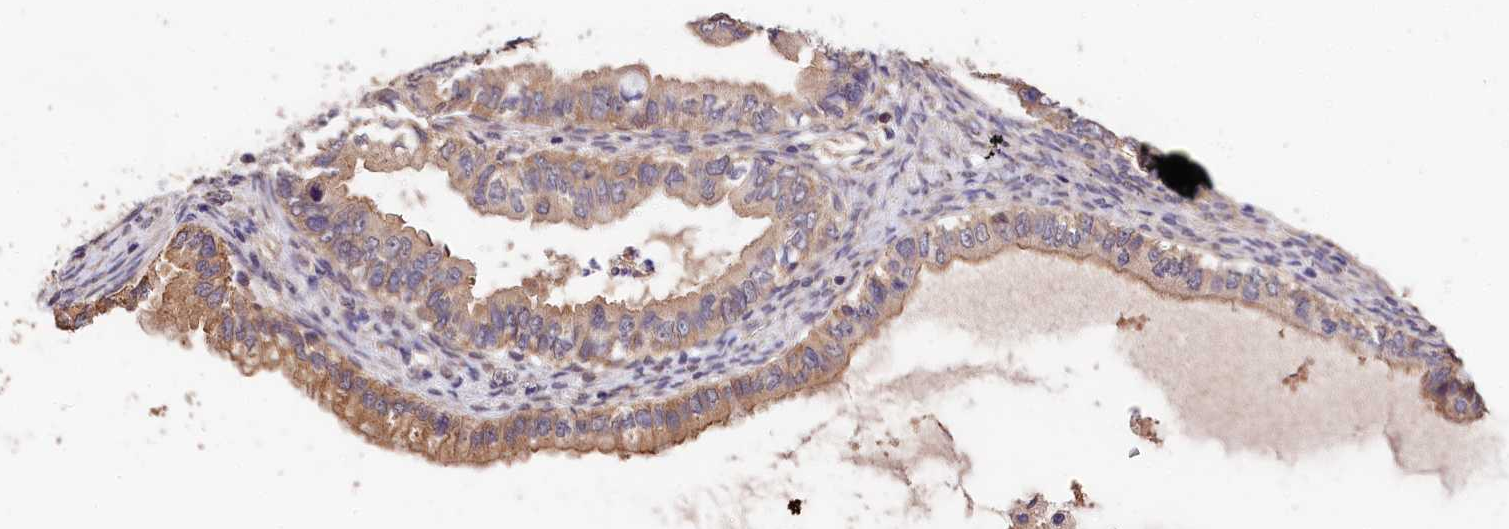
{"staining": {"intensity": "moderate", "quantity": ">75%", "location": "cytoplasmic/membranous"}, "tissue": "ovarian cancer", "cell_type": "Tumor cells", "image_type": "cancer", "snomed": [{"axis": "morphology", "description": "Cystadenocarcinoma, mucinous, NOS"}, {"axis": "topography", "description": "Ovary"}], "caption": "Immunohistochemistry of ovarian cancer (mucinous cystadenocarcinoma) exhibits medium levels of moderate cytoplasmic/membranous positivity in approximately >75% of tumor cells.", "gene": "OAS3", "patient": {"sex": "female", "age": 80}}